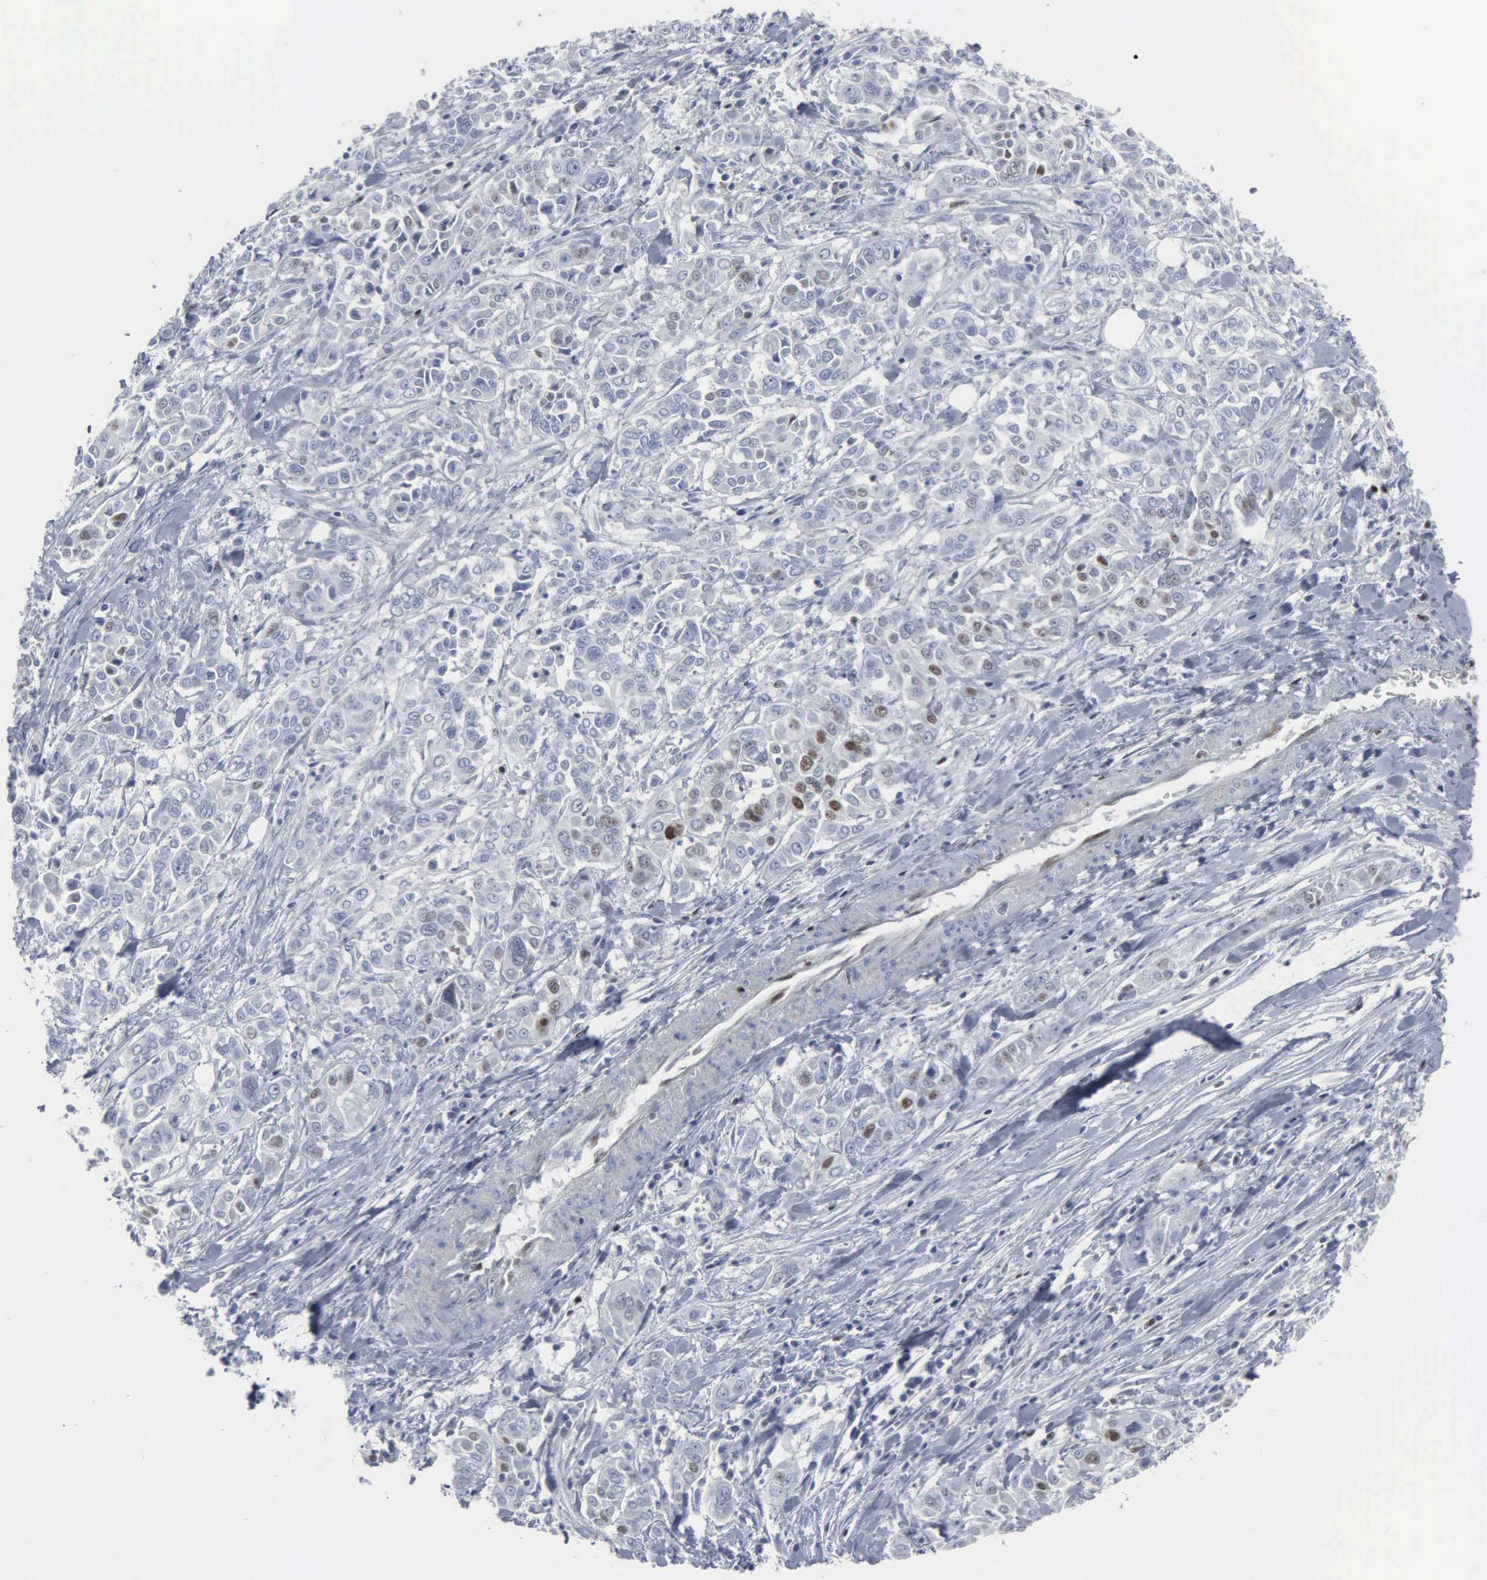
{"staining": {"intensity": "weak", "quantity": "<25%", "location": "nuclear"}, "tissue": "pancreatic cancer", "cell_type": "Tumor cells", "image_type": "cancer", "snomed": [{"axis": "morphology", "description": "Adenocarcinoma, NOS"}, {"axis": "topography", "description": "Pancreas"}], "caption": "Immunohistochemistry micrograph of human pancreatic cancer (adenocarcinoma) stained for a protein (brown), which exhibits no expression in tumor cells. (DAB (3,3'-diaminobenzidine) immunohistochemistry visualized using brightfield microscopy, high magnification).", "gene": "CCND3", "patient": {"sex": "female", "age": 52}}